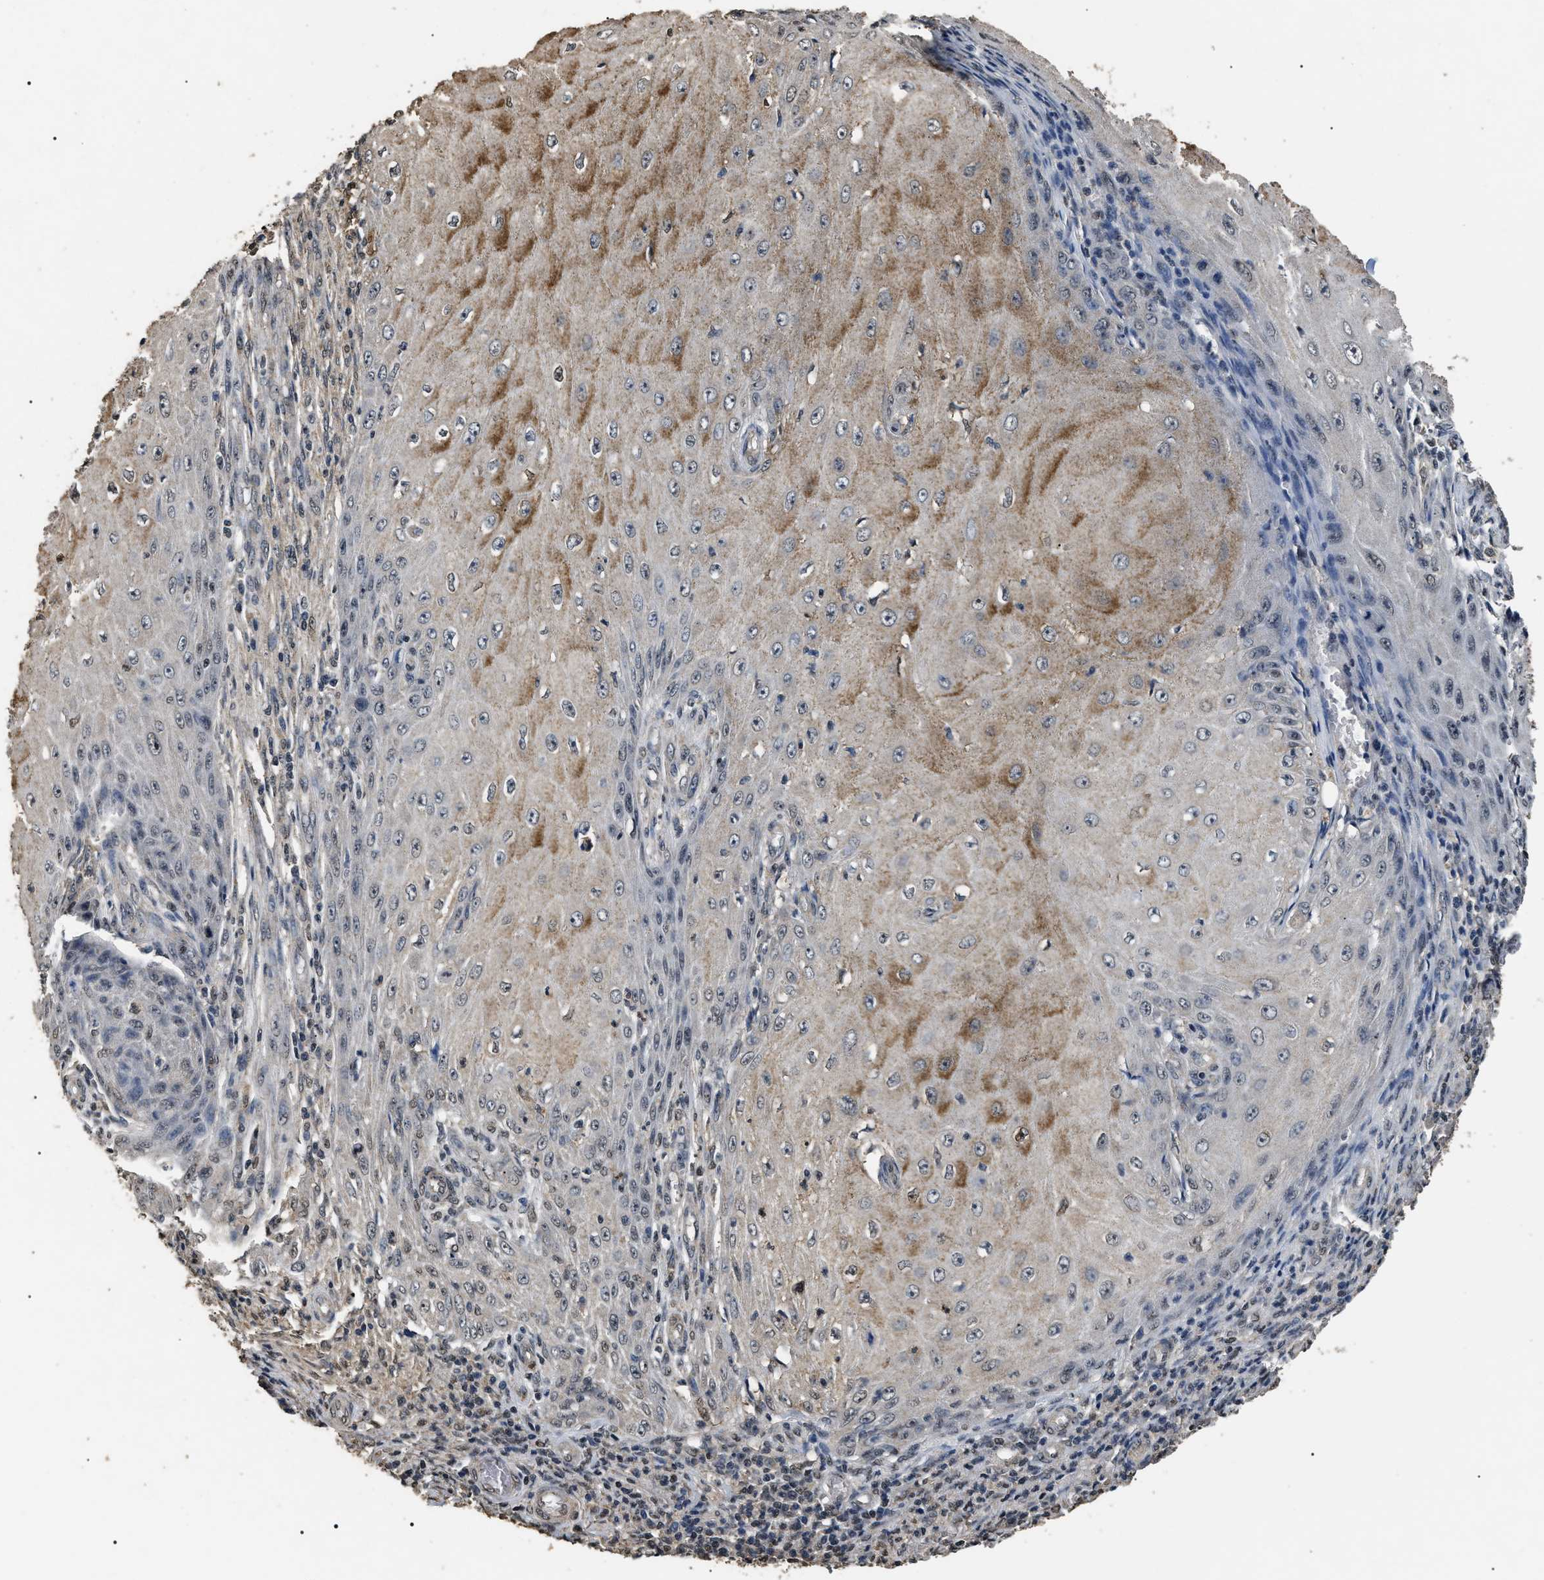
{"staining": {"intensity": "moderate", "quantity": "25%-75%", "location": "cytoplasmic/membranous"}, "tissue": "skin cancer", "cell_type": "Tumor cells", "image_type": "cancer", "snomed": [{"axis": "morphology", "description": "Squamous cell carcinoma, NOS"}, {"axis": "topography", "description": "Skin"}], "caption": "A brown stain highlights moderate cytoplasmic/membranous staining of a protein in squamous cell carcinoma (skin) tumor cells. Immunohistochemistry (ihc) stains the protein in brown and the nuclei are stained blue.", "gene": "ANP32E", "patient": {"sex": "female", "age": 73}}